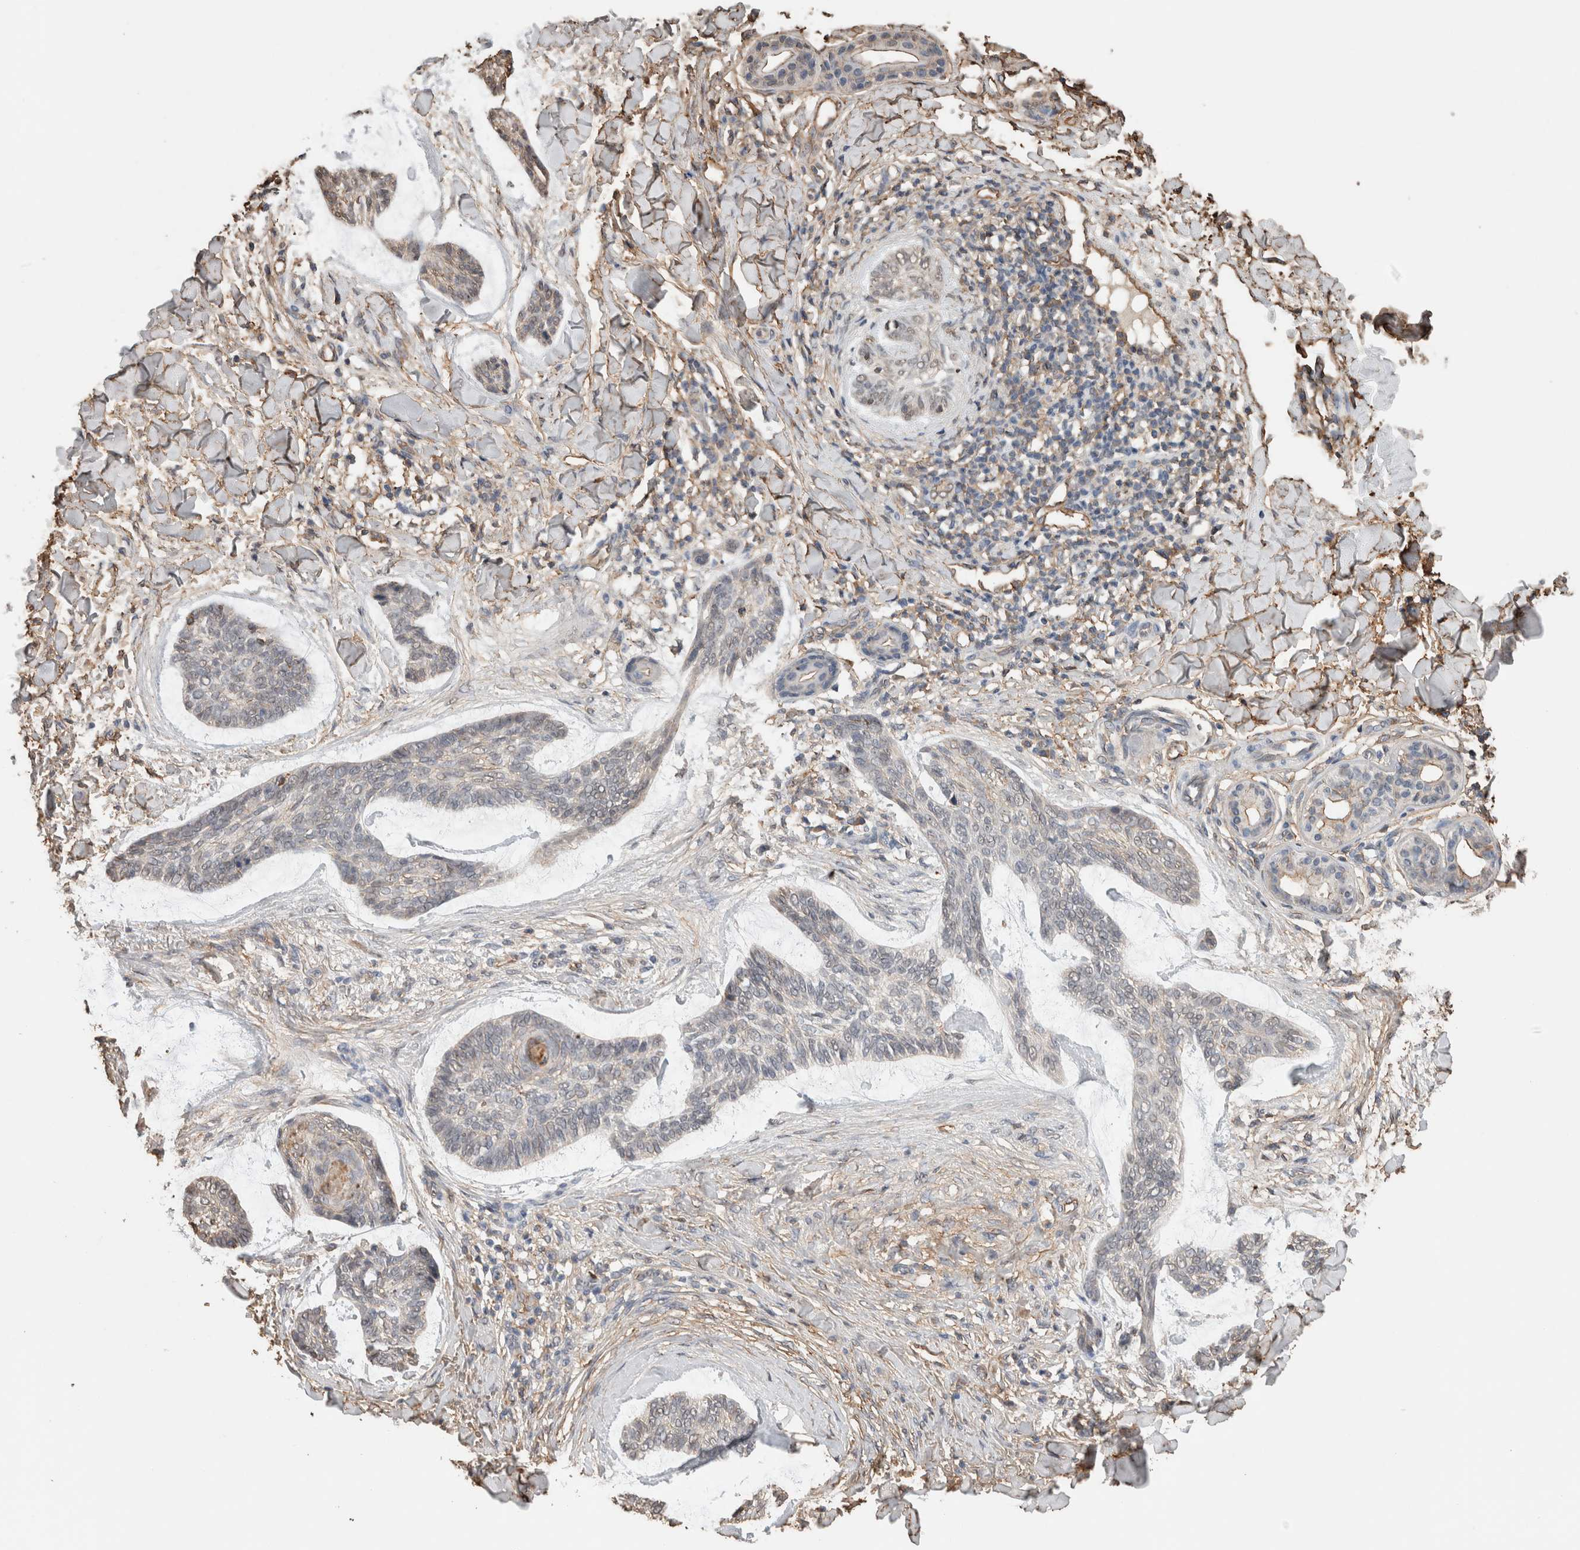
{"staining": {"intensity": "negative", "quantity": "none", "location": "none"}, "tissue": "skin cancer", "cell_type": "Tumor cells", "image_type": "cancer", "snomed": [{"axis": "morphology", "description": "Basal cell carcinoma"}, {"axis": "topography", "description": "Skin"}], "caption": "The image reveals no staining of tumor cells in skin cancer.", "gene": "S100A10", "patient": {"sex": "male", "age": 43}}